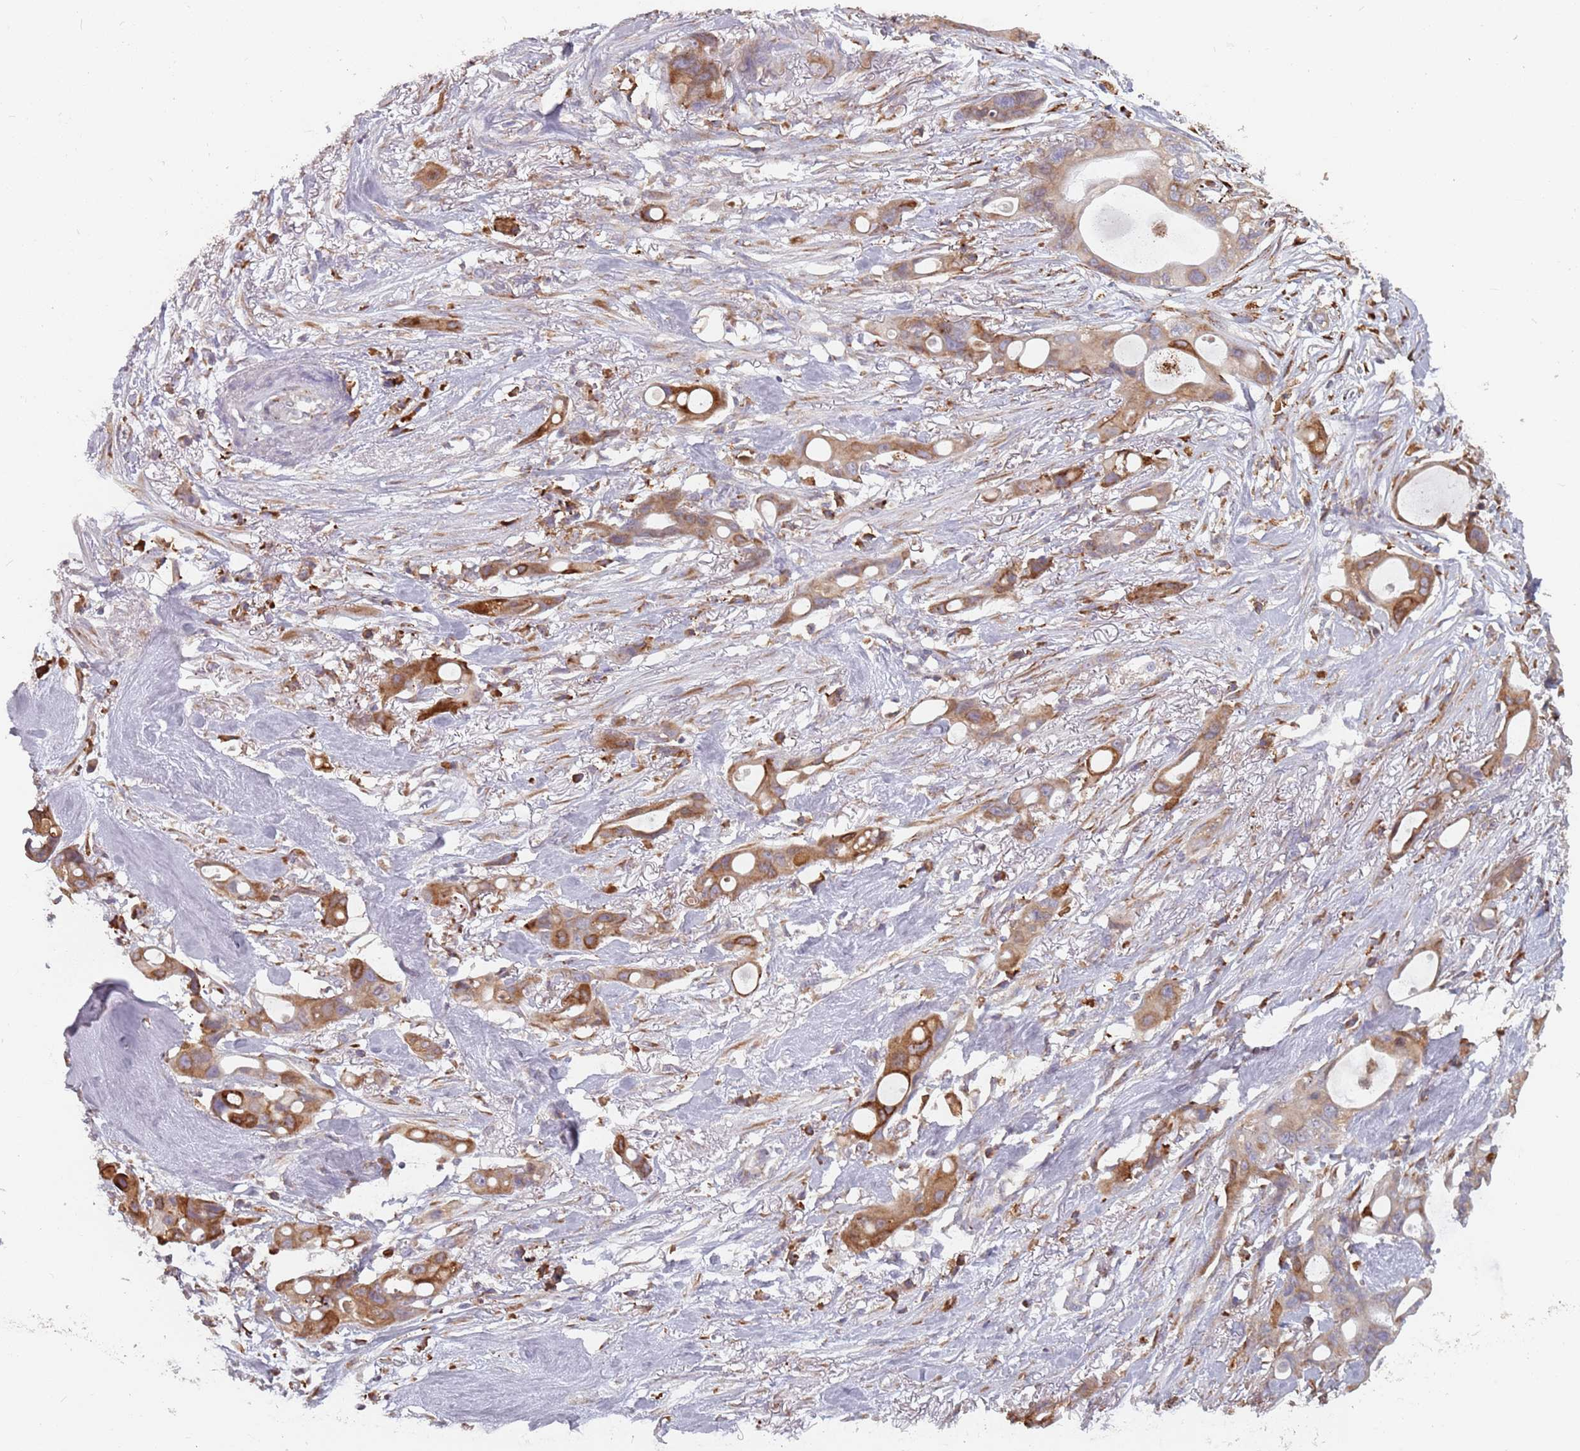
{"staining": {"intensity": "moderate", "quantity": "25%-75%", "location": "cytoplasmic/membranous"}, "tissue": "ovarian cancer", "cell_type": "Tumor cells", "image_type": "cancer", "snomed": [{"axis": "morphology", "description": "Cystadenocarcinoma, mucinous, NOS"}, {"axis": "topography", "description": "Ovary"}], "caption": "About 25%-75% of tumor cells in human ovarian cancer (mucinous cystadenocarcinoma) exhibit moderate cytoplasmic/membranous protein positivity as visualized by brown immunohistochemical staining.", "gene": "RPS9", "patient": {"sex": "female", "age": 70}}